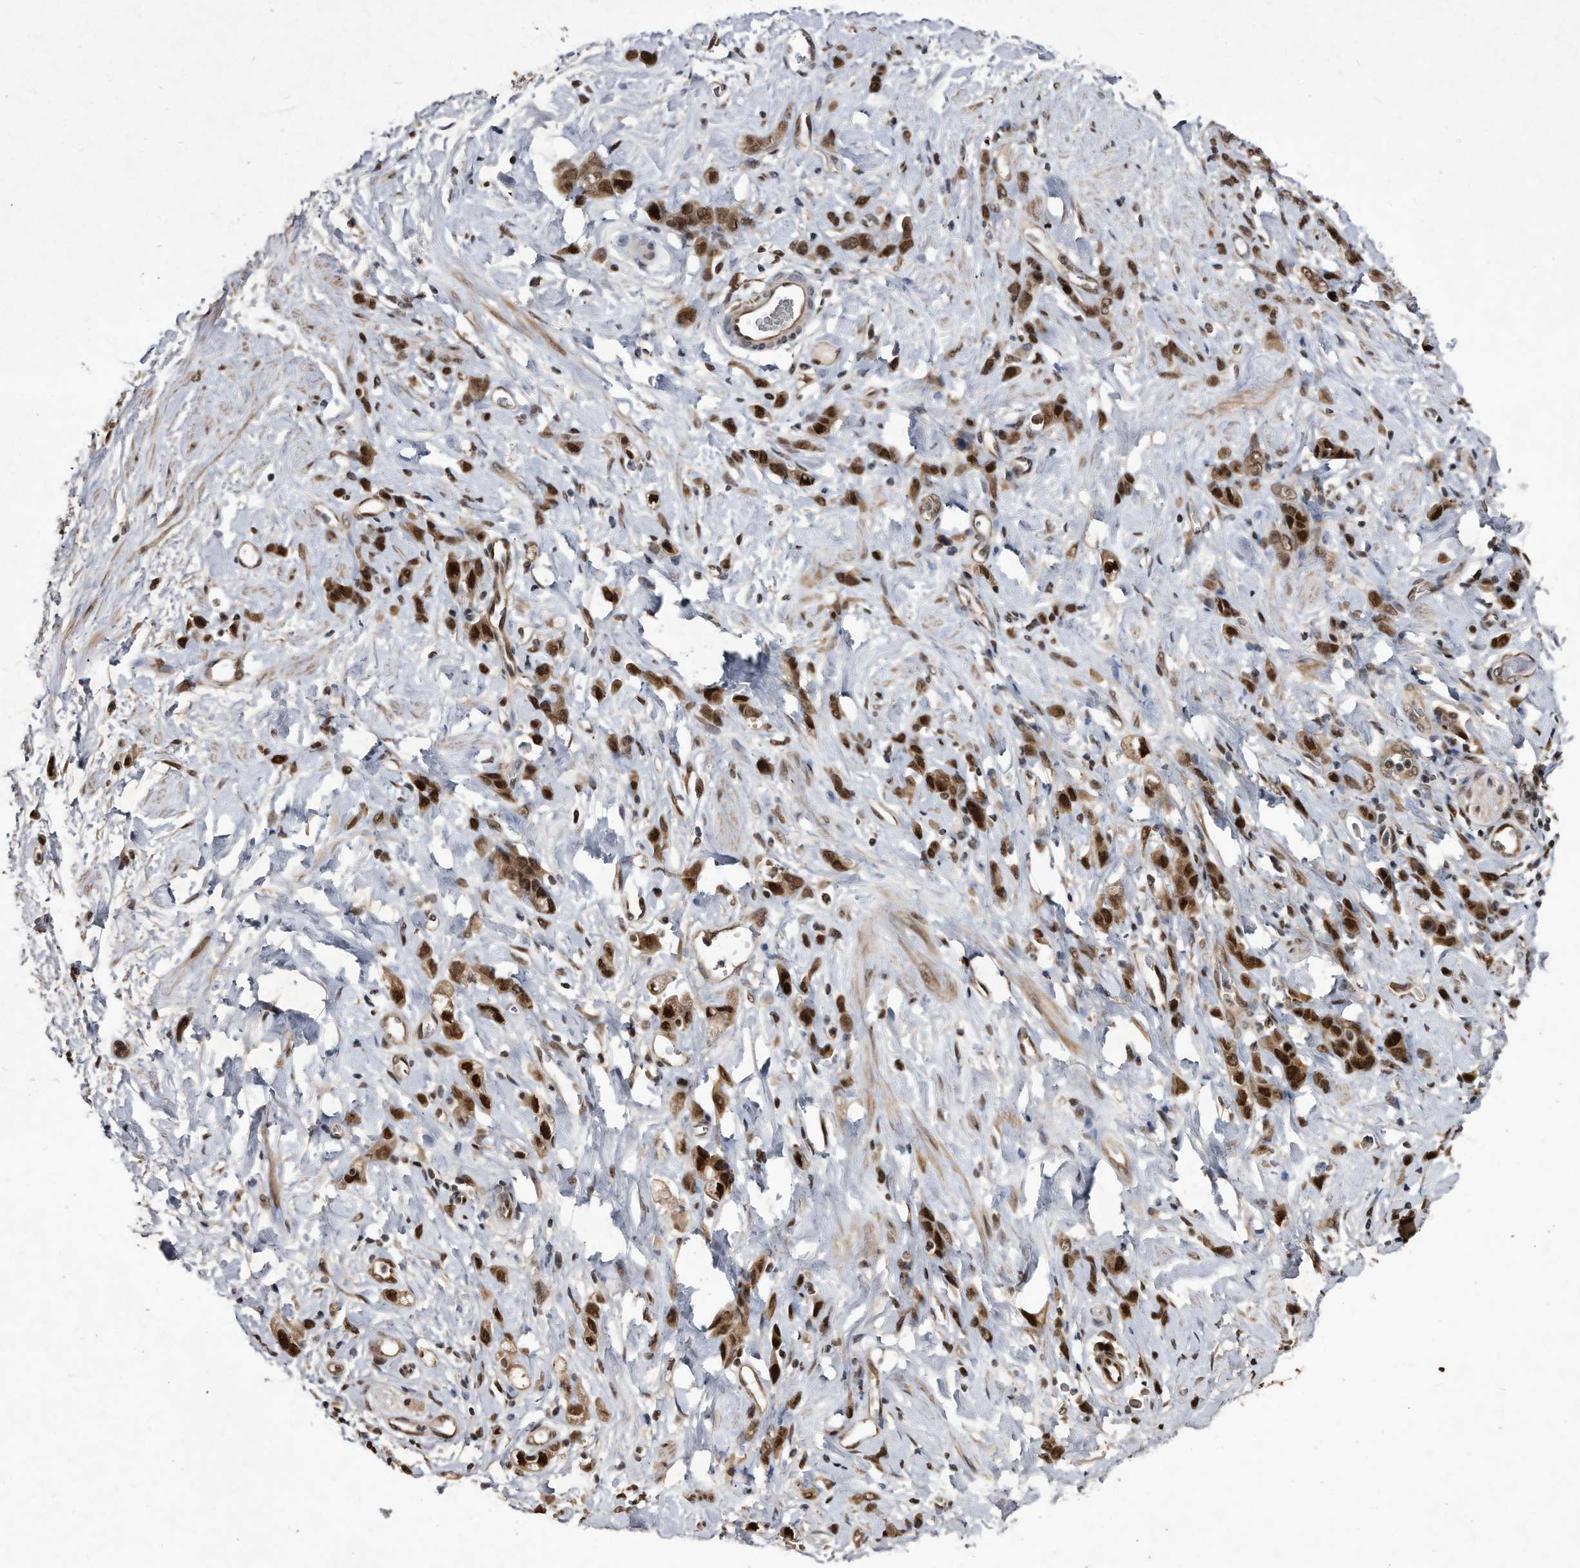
{"staining": {"intensity": "strong", "quantity": ">75%", "location": "cytoplasmic/membranous,nuclear"}, "tissue": "stomach cancer", "cell_type": "Tumor cells", "image_type": "cancer", "snomed": [{"axis": "morphology", "description": "Normal tissue, NOS"}, {"axis": "morphology", "description": "Adenocarcinoma, NOS"}, {"axis": "topography", "description": "Stomach"}], "caption": "An immunohistochemistry (IHC) histopathology image of neoplastic tissue is shown. Protein staining in brown labels strong cytoplasmic/membranous and nuclear positivity in adenocarcinoma (stomach) within tumor cells.", "gene": "RAD23B", "patient": {"sex": "male", "age": 82}}